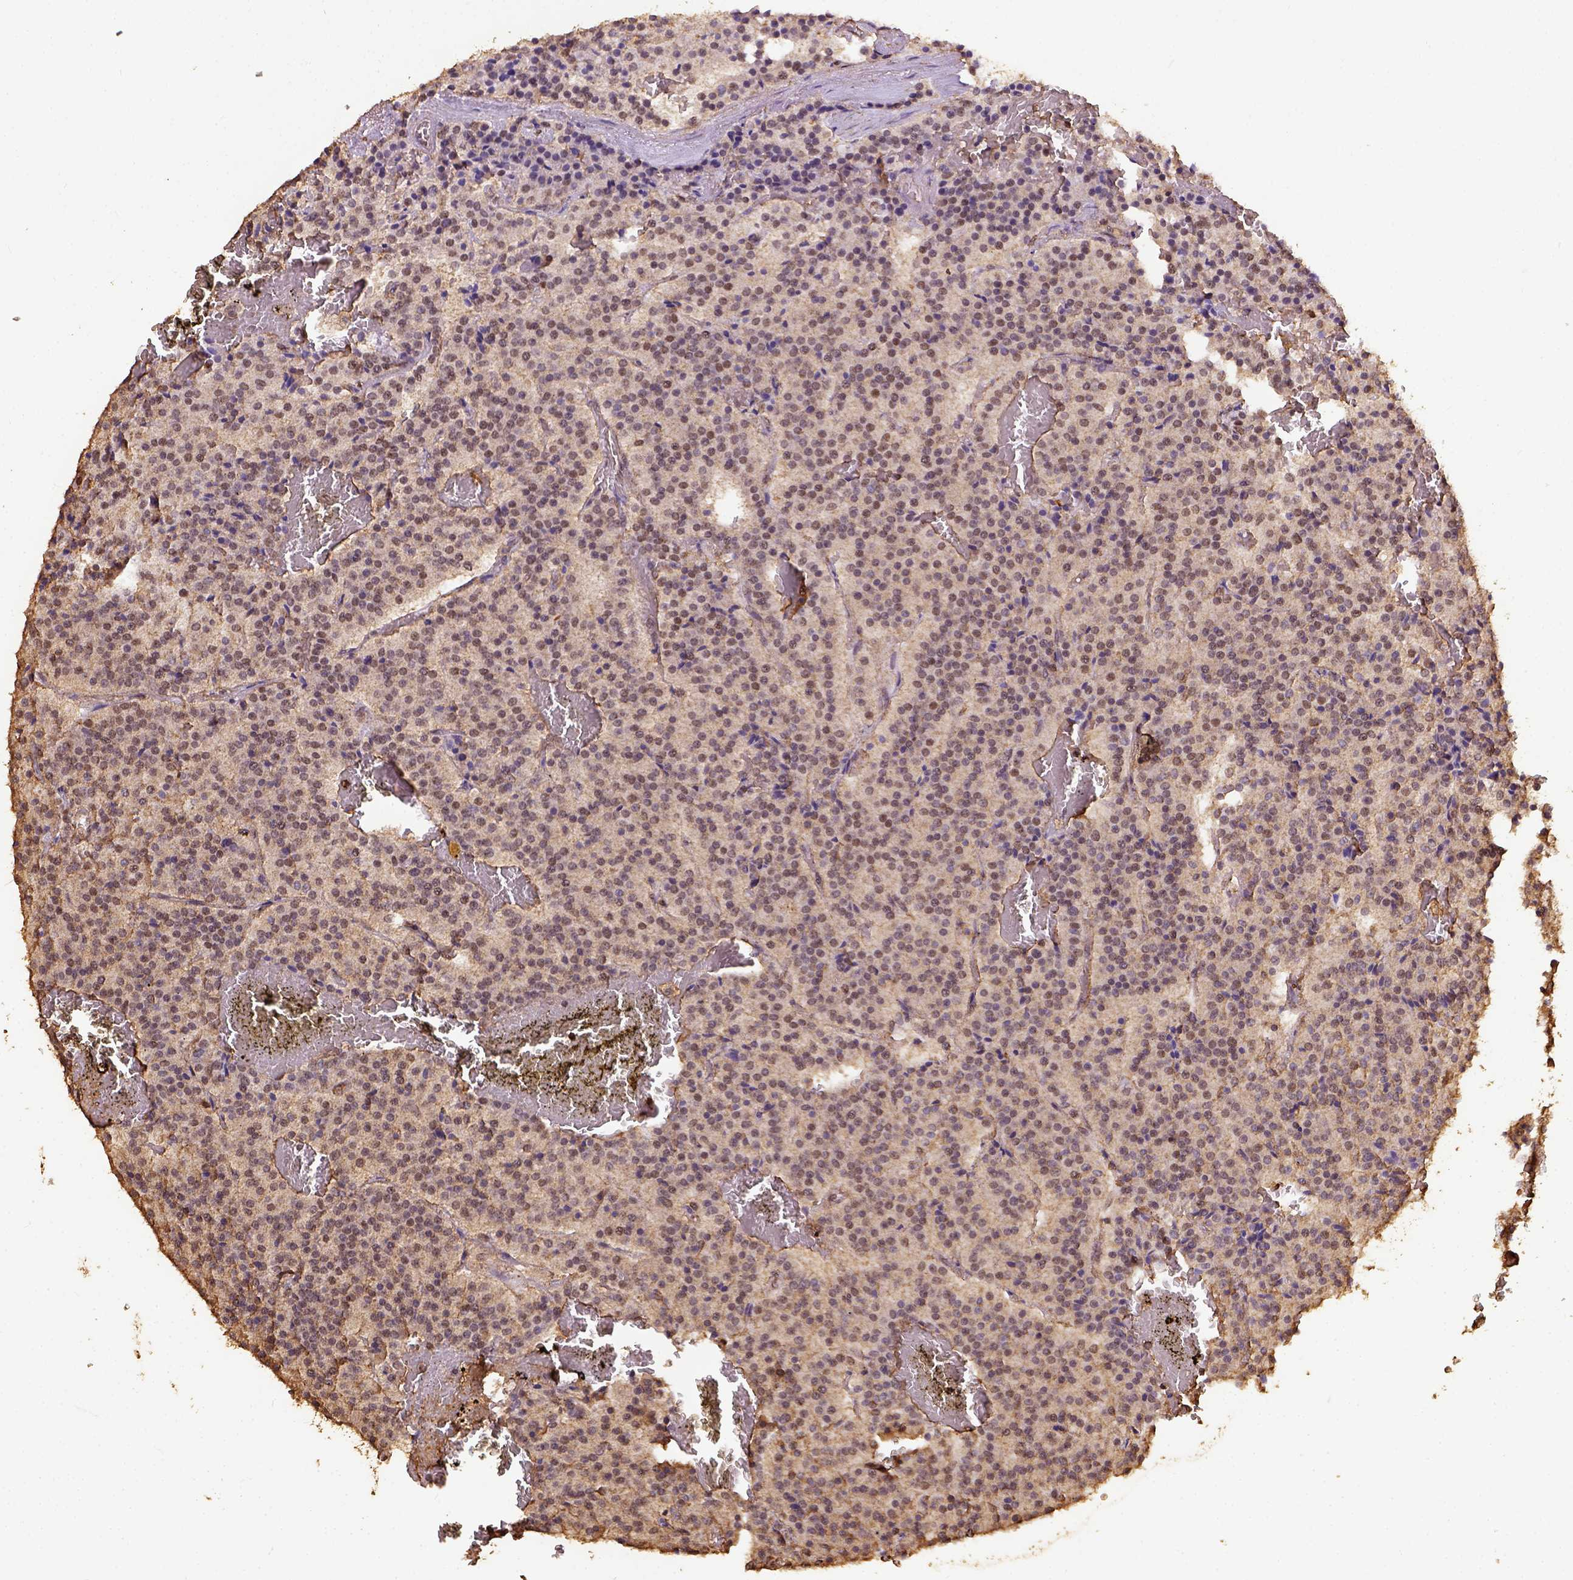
{"staining": {"intensity": "moderate", "quantity": "25%-75%", "location": "nuclear"}, "tissue": "carcinoid", "cell_type": "Tumor cells", "image_type": "cancer", "snomed": [{"axis": "morphology", "description": "Carcinoid, malignant, NOS"}, {"axis": "topography", "description": "Lung"}], "caption": "About 25%-75% of tumor cells in human carcinoid reveal moderate nuclear protein staining as visualized by brown immunohistochemical staining.", "gene": "NACC1", "patient": {"sex": "male", "age": 70}}